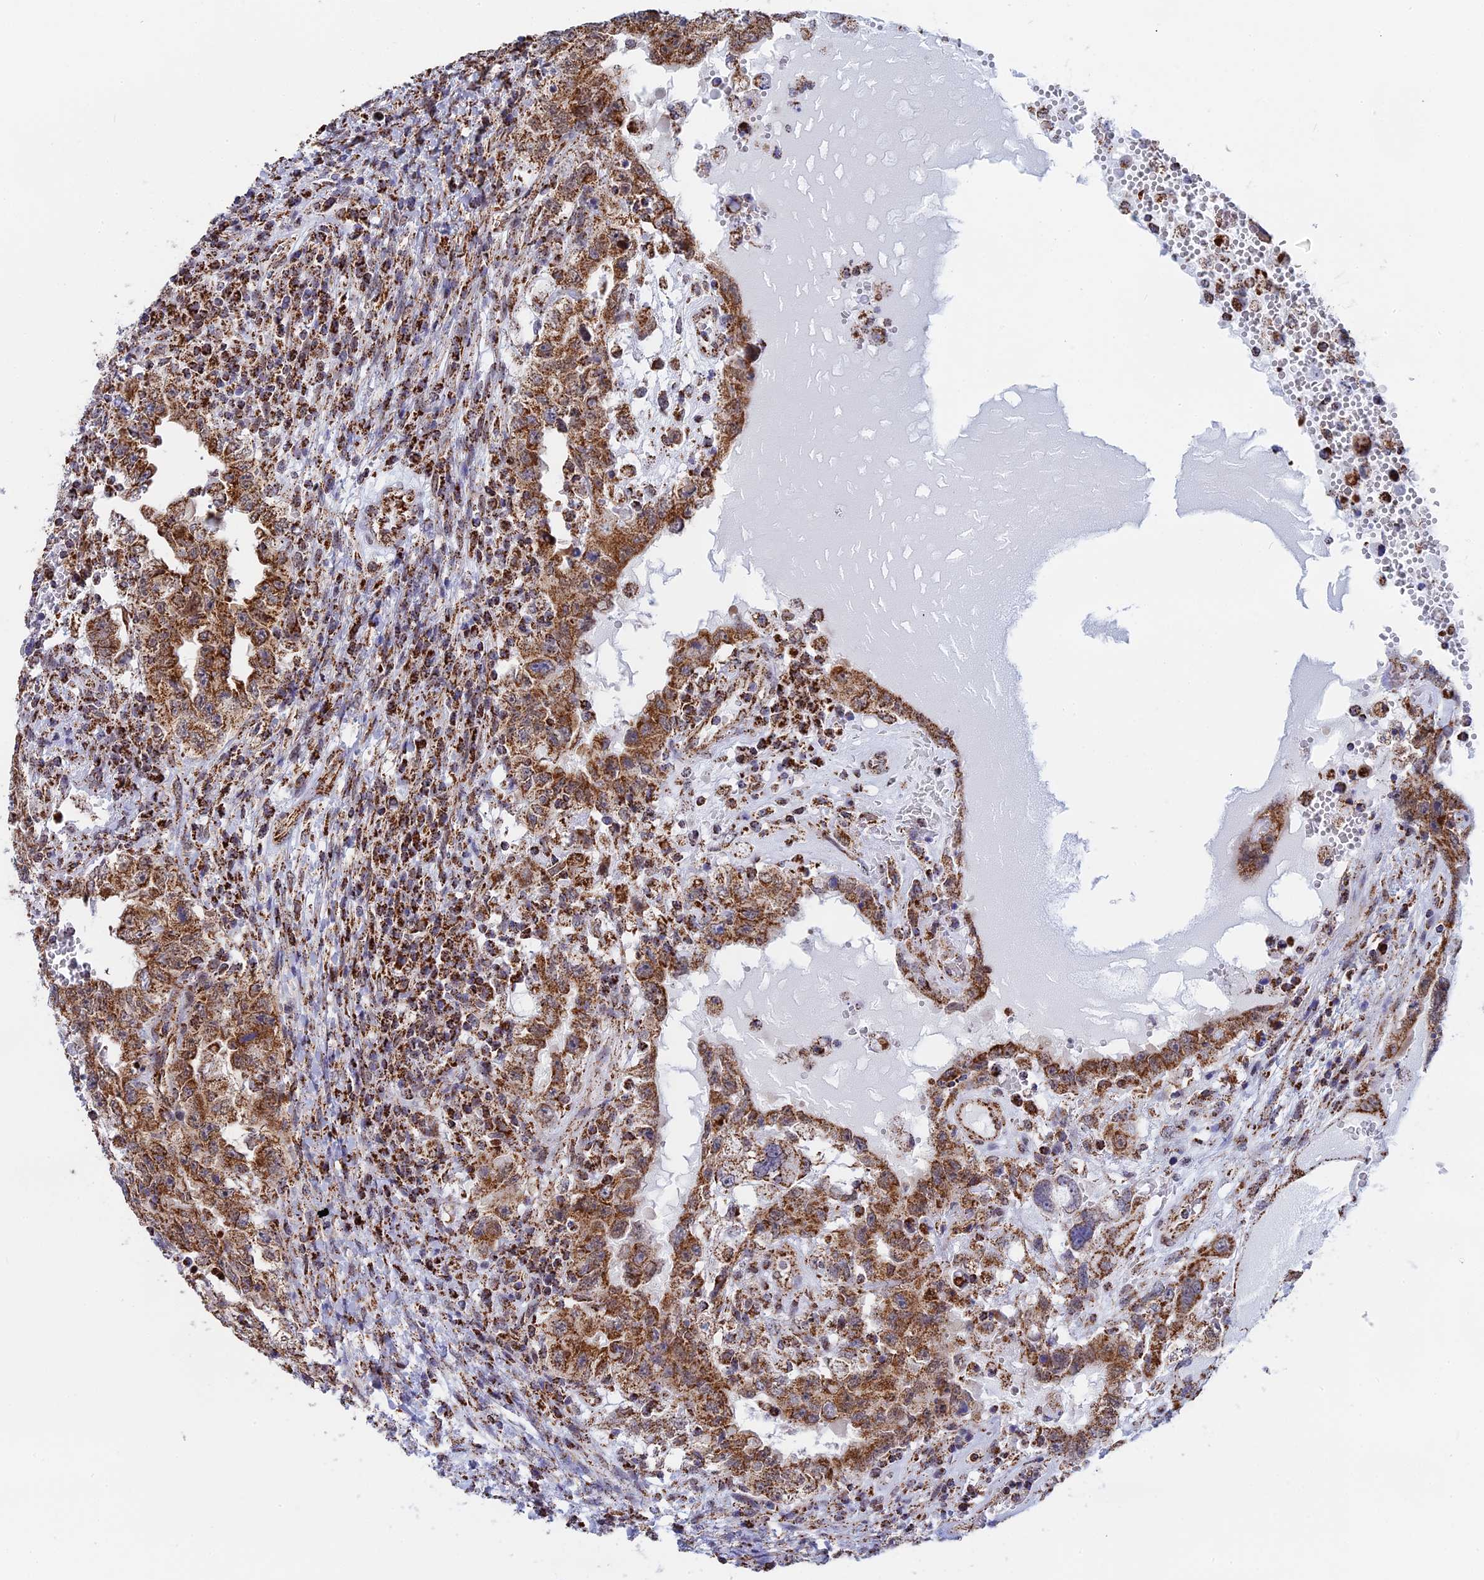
{"staining": {"intensity": "moderate", "quantity": ">75%", "location": "cytoplasmic/membranous"}, "tissue": "testis cancer", "cell_type": "Tumor cells", "image_type": "cancer", "snomed": [{"axis": "morphology", "description": "Carcinoma, Embryonal, NOS"}, {"axis": "topography", "description": "Testis"}], "caption": "Testis cancer (embryonal carcinoma) was stained to show a protein in brown. There is medium levels of moderate cytoplasmic/membranous expression in approximately >75% of tumor cells.", "gene": "CDC16", "patient": {"sex": "male", "age": 26}}